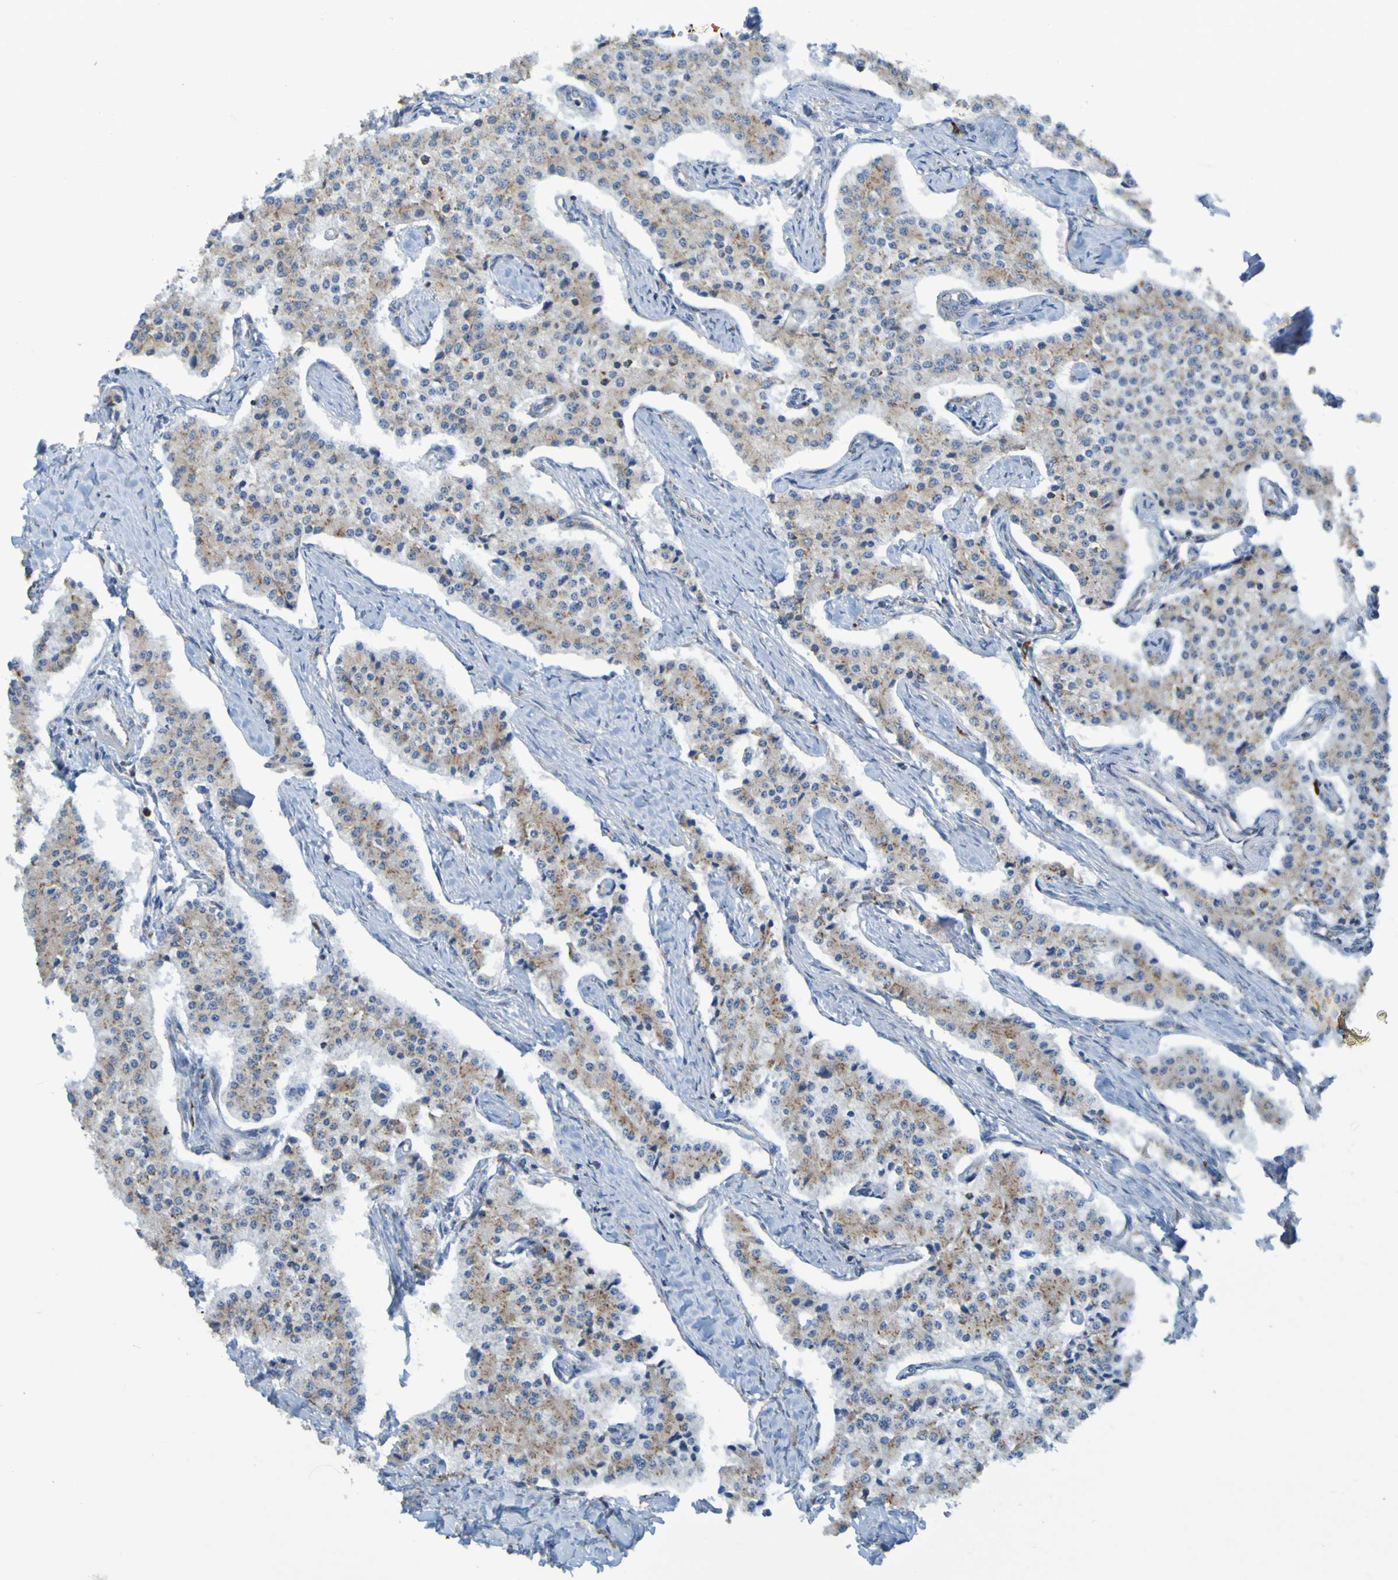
{"staining": {"intensity": "weak", "quantity": ">75%", "location": "cytoplasmic/membranous"}, "tissue": "carcinoid", "cell_type": "Tumor cells", "image_type": "cancer", "snomed": [{"axis": "morphology", "description": "Carcinoid, malignant, NOS"}, {"axis": "topography", "description": "Colon"}], "caption": "Human carcinoid stained with a brown dye displays weak cytoplasmic/membranous positive expression in approximately >75% of tumor cells.", "gene": "SSR1", "patient": {"sex": "female", "age": 52}}